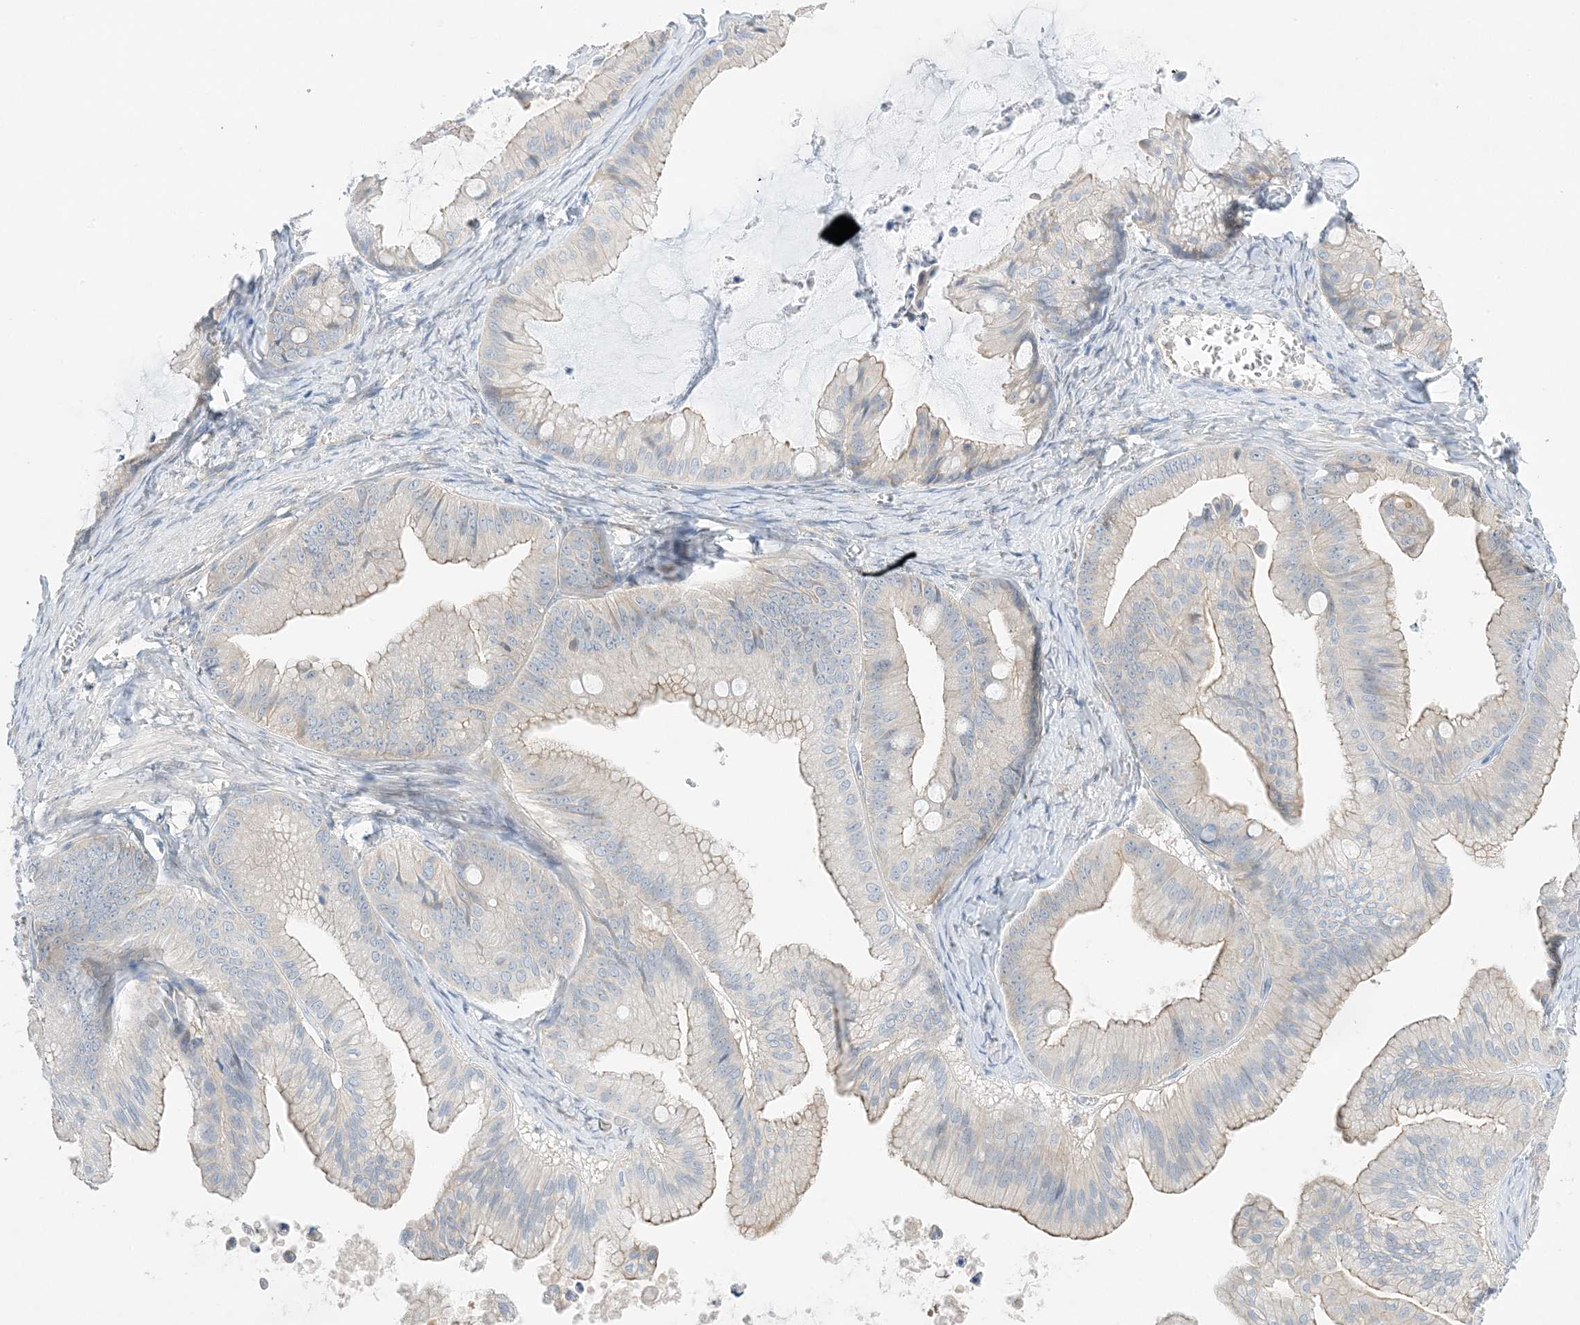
{"staining": {"intensity": "moderate", "quantity": "<25%", "location": "cytoplasmic/membranous"}, "tissue": "ovarian cancer", "cell_type": "Tumor cells", "image_type": "cancer", "snomed": [{"axis": "morphology", "description": "Cystadenocarcinoma, mucinous, NOS"}, {"axis": "topography", "description": "Ovary"}], "caption": "An image of human ovarian cancer (mucinous cystadenocarcinoma) stained for a protein exhibits moderate cytoplasmic/membranous brown staining in tumor cells. (brown staining indicates protein expression, while blue staining denotes nuclei).", "gene": "KIFBP", "patient": {"sex": "female", "age": 71}}